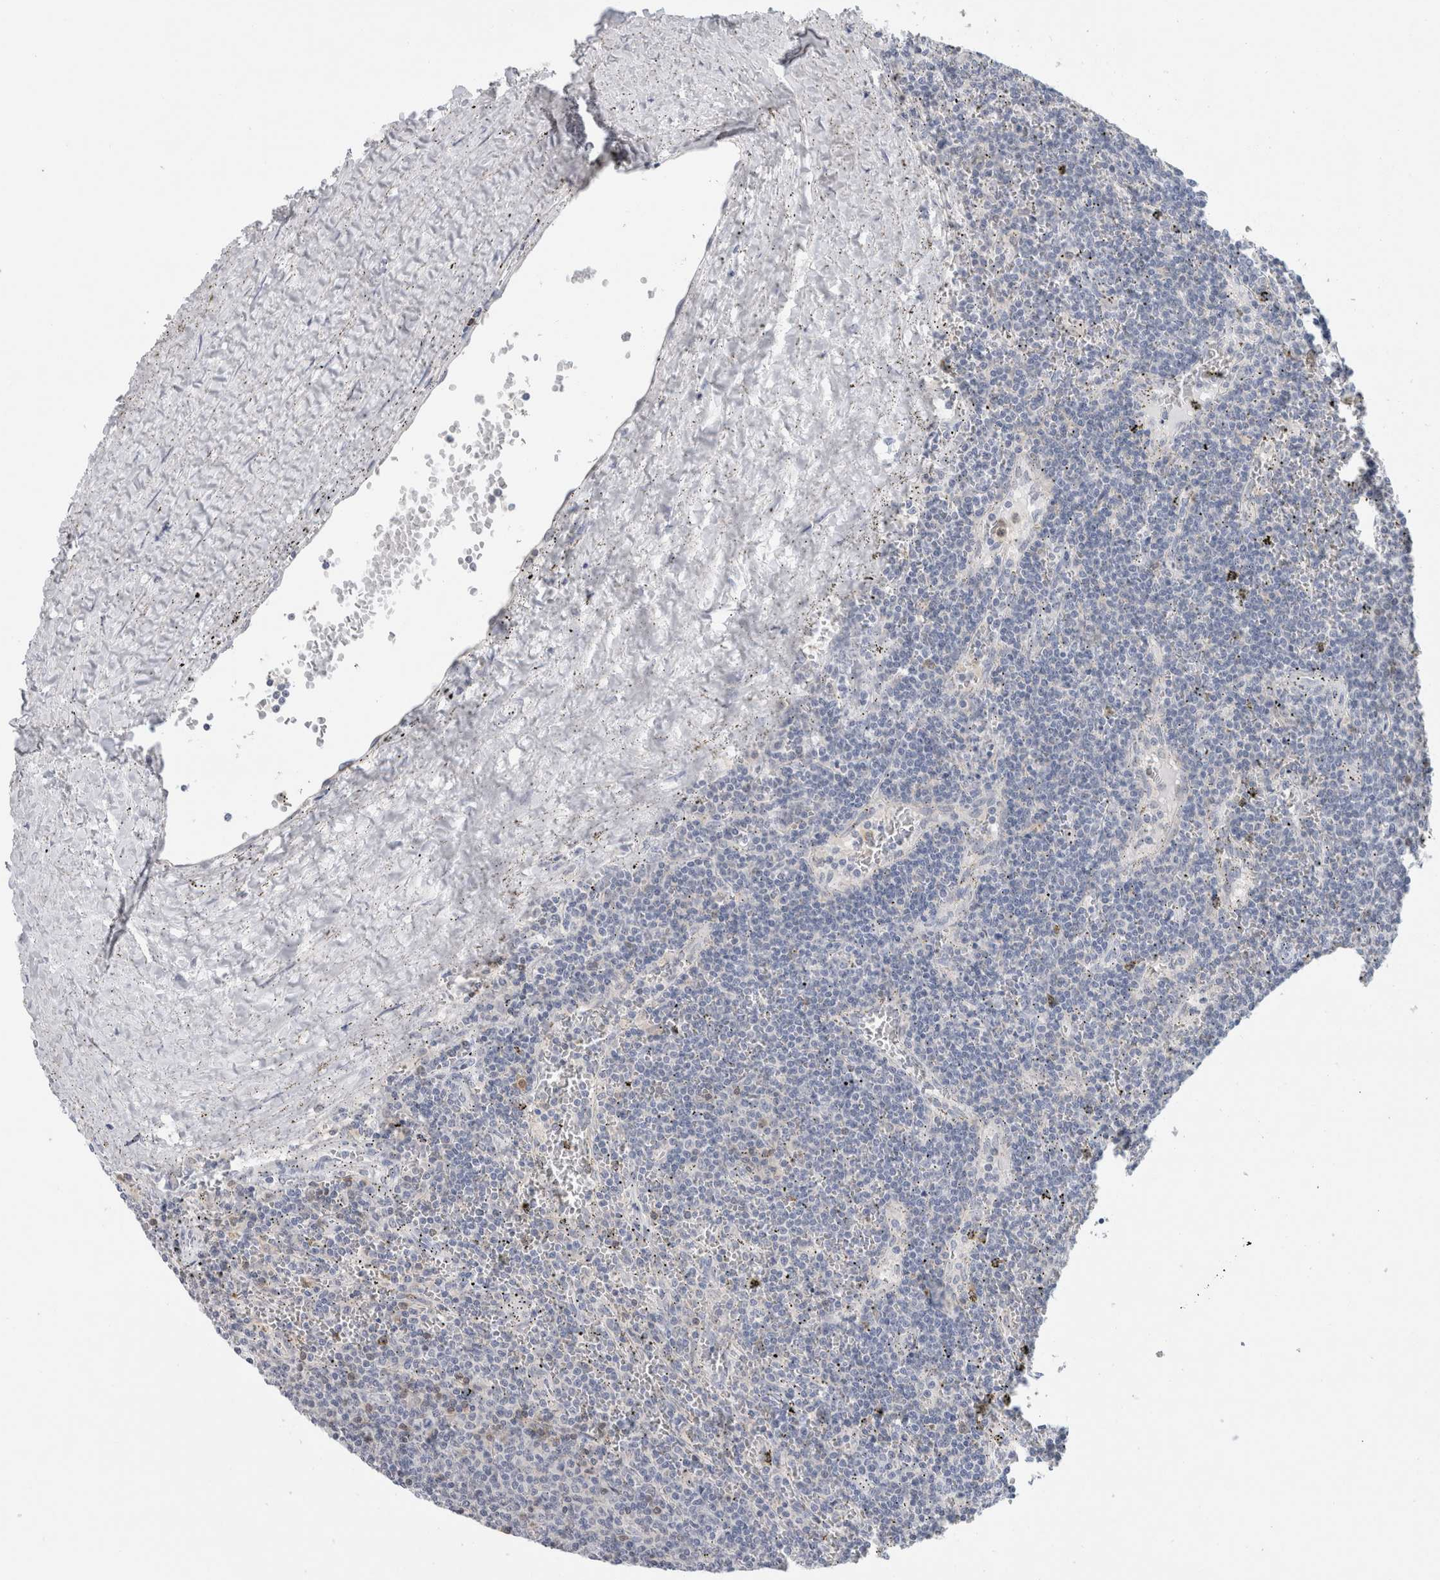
{"staining": {"intensity": "negative", "quantity": "none", "location": "none"}, "tissue": "lymphoma", "cell_type": "Tumor cells", "image_type": "cancer", "snomed": [{"axis": "morphology", "description": "Malignant lymphoma, non-Hodgkin's type, Low grade"}, {"axis": "topography", "description": "Spleen"}], "caption": "This is a image of IHC staining of lymphoma, which shows no expression in tumor cells.", "gene": "CASP6", "patient": {"sex": "female", "age": 50}}